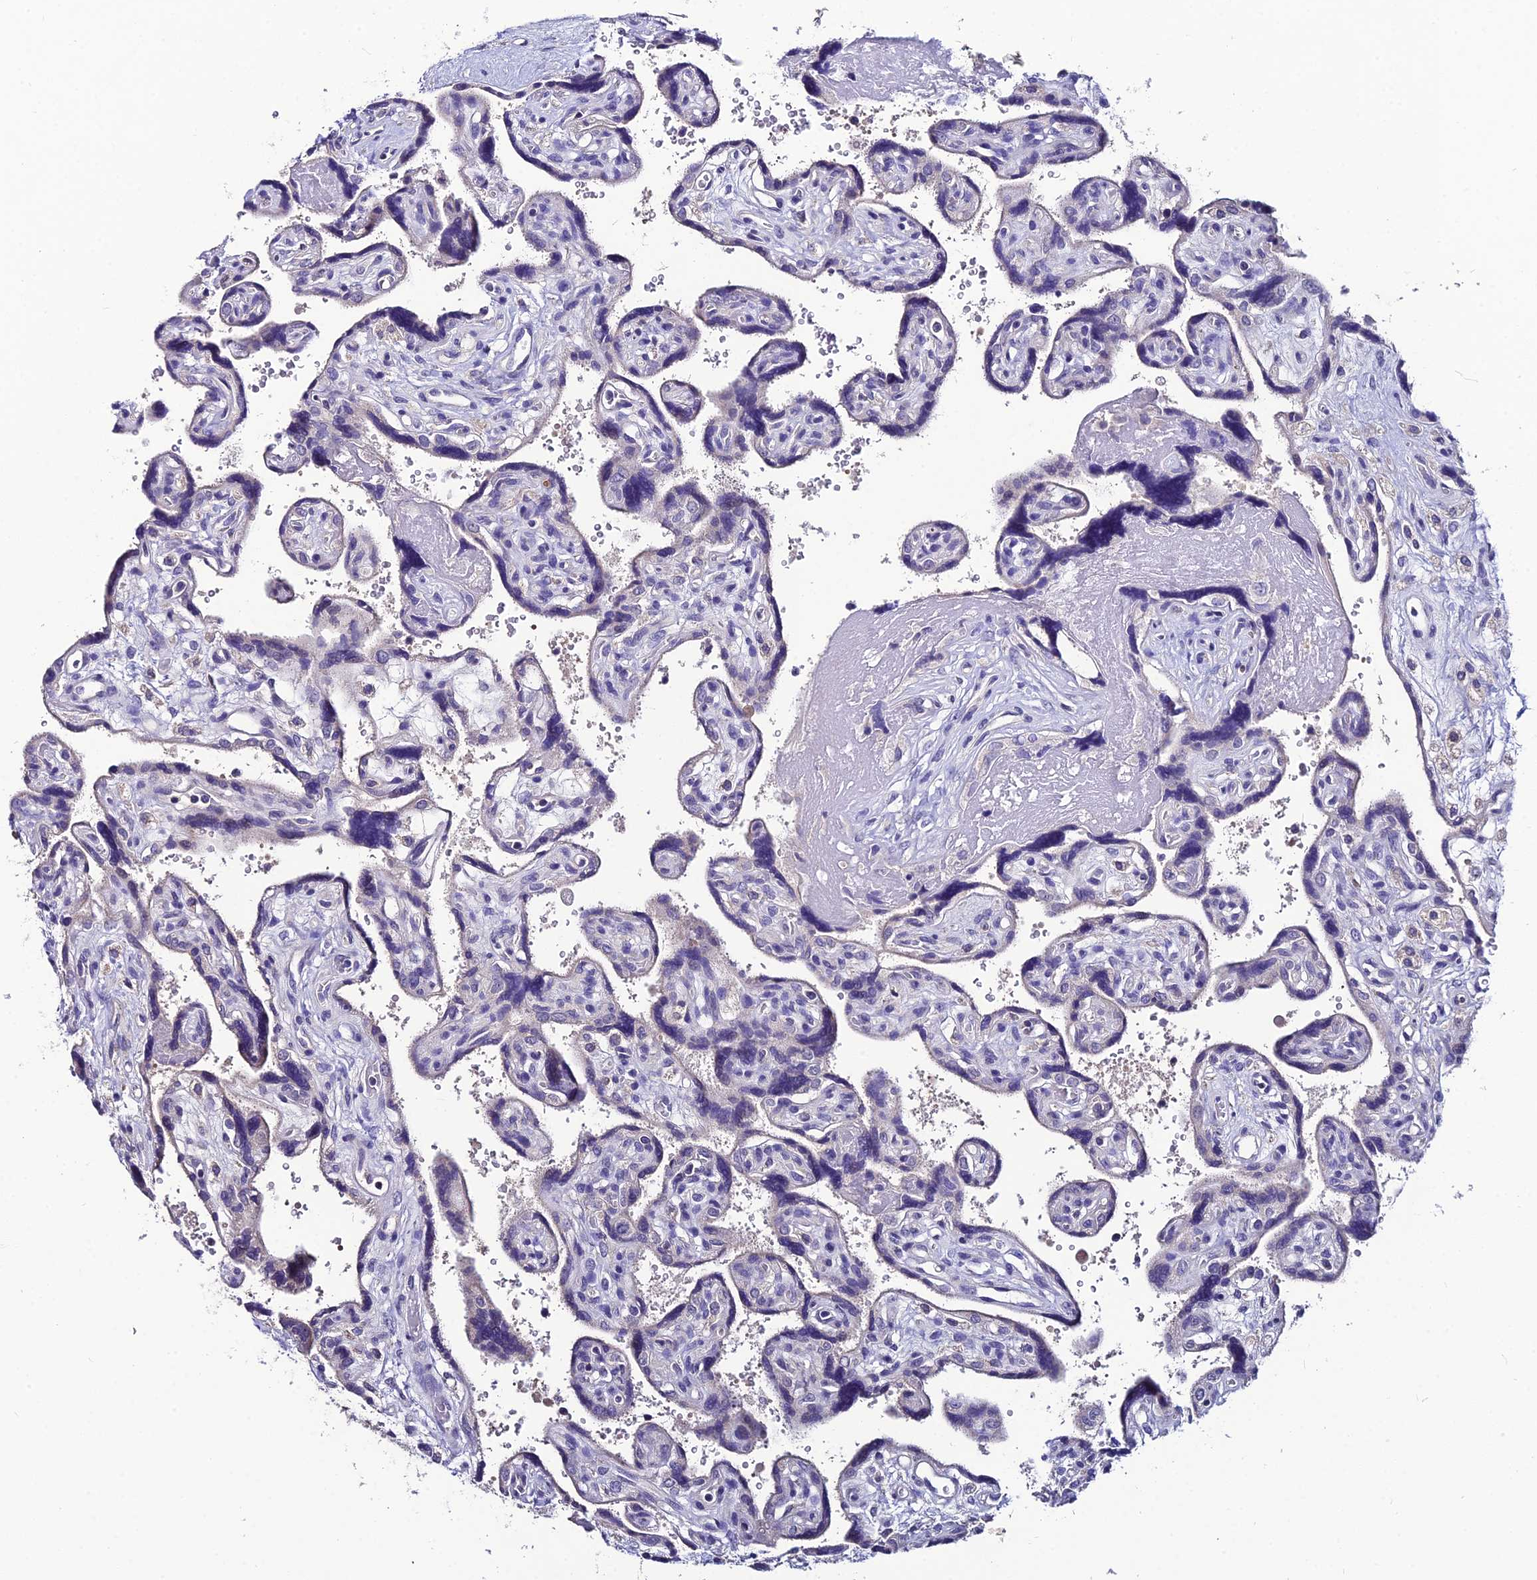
{"staining": {"intensity": "negative", "quantity": "none", "location": "none"}, "tissue": "placenta", "cell_type": "Trophoblastic cells", "image_type": "normal", "snomed": [{"axis": "morphology", "description": "Normal tissue, NOS"}, {"axis": "topography", "description": "Placenta"}], "caption": "Immunohistochemical staining of normal placenta demonstrates no significant positivity in trophoblastic cells. (IHC, brightfield microscopy, high magnification).", "gene": "LGALS7", "patient": {"sex": "female", "age": 39}}